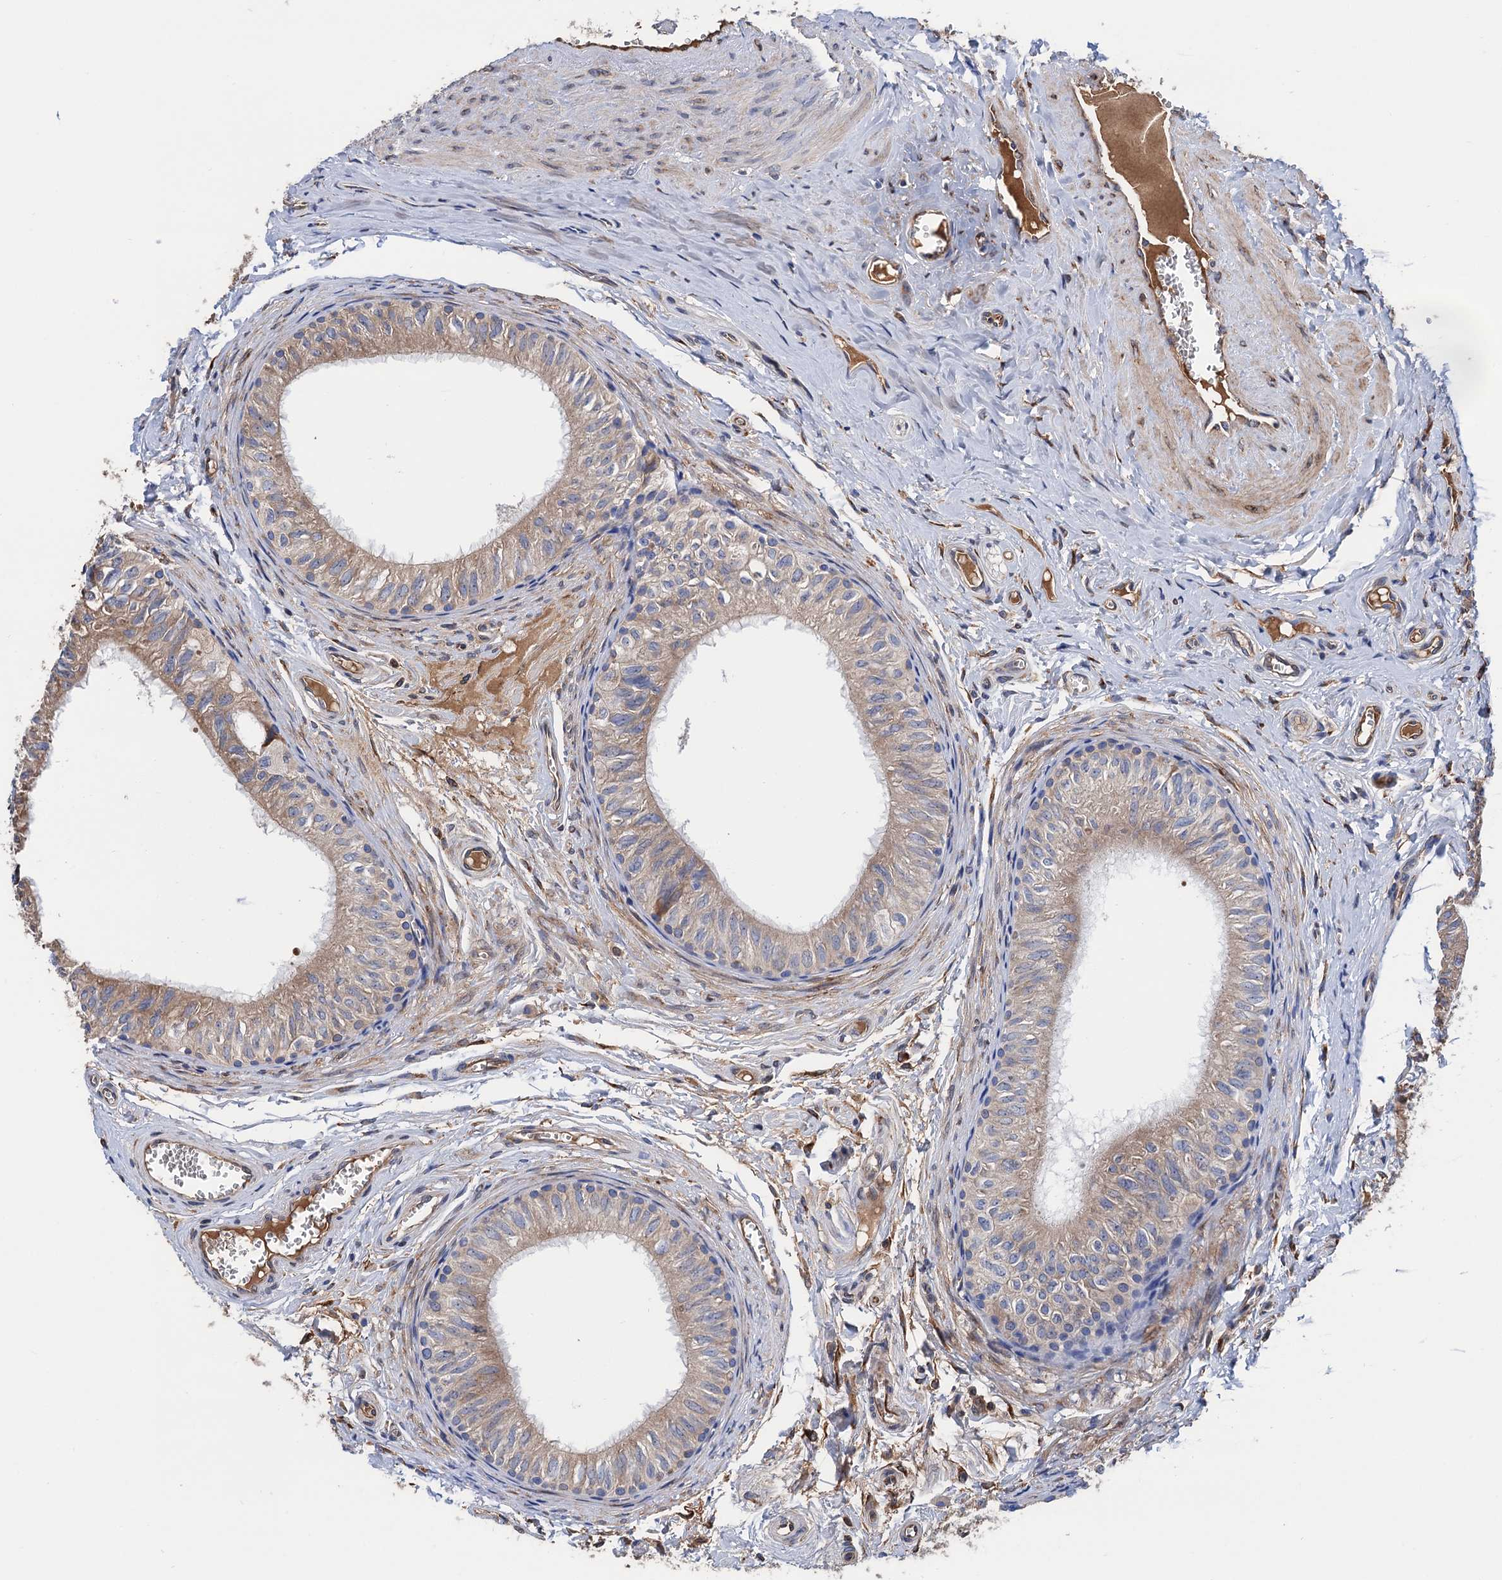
{"staining": {"intensity": "weak", "quantity": ">75%", "location": "cytoplasmic/membranous"}, "tissue": "epididymis", "cell_type": "Glandular cells", "image_type": "normal", "snomed": [{"axis": "morphology", "description": "Normal tissue, NOS"}, {"axis": "topography", "description": "Epididymis"}], "caption": "Weak cytoplasmic/membranous positivity for a protein is present in approximately >75% of glandular cells of benign epididymis using IHC.", "gene": "CNNM1", "patient": {"sex": "male", "age": 42}}